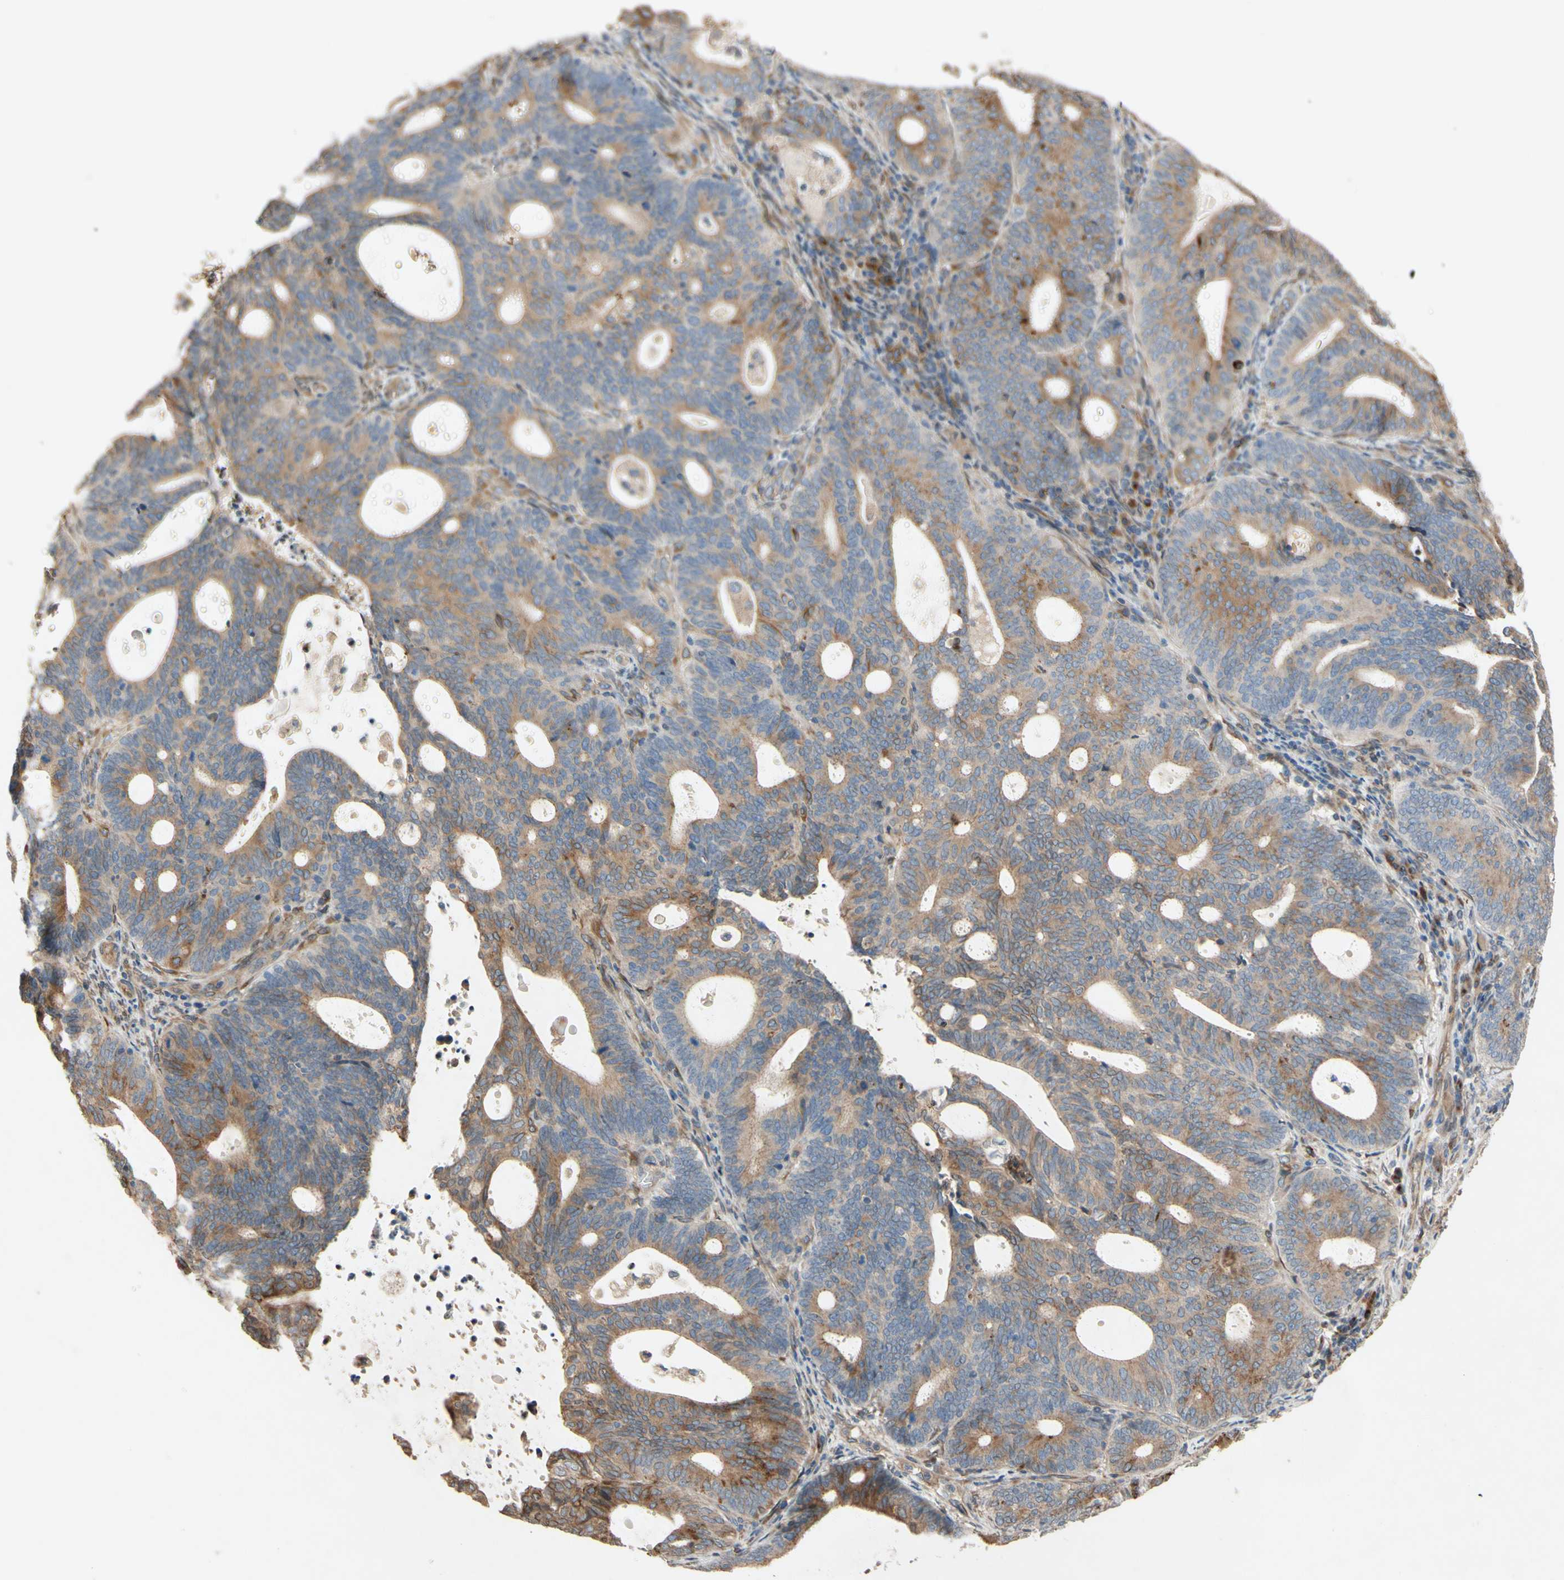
{"staining": {"intensity": "moderate", "quantity": "25%-75%", "location": "cytoplasmic/membranous,nuclear"}, "tissue": "endometrial cancer", "cell_type": "Tumor cells", "image_type": "cancer", "snomed": [{"axis": "morphology", "description": "Adenocarcinoma, NOS"}, {"axis": "topography", "description": "Uterus"}], "caption": "Immunohistochemistry image of neoplastic tissue: endometrial cancer stained using immunohistochemistry (IHC) exhibits medium levels of moderate protein expression localized specifically in the cytoplasmic/membranous and nuclear of tumor cells, appearing as a cytoplasmic/membranous and nuclear brown color.", "gene": "PTPRU", "patient": {"sex": "female", "age": 83}}